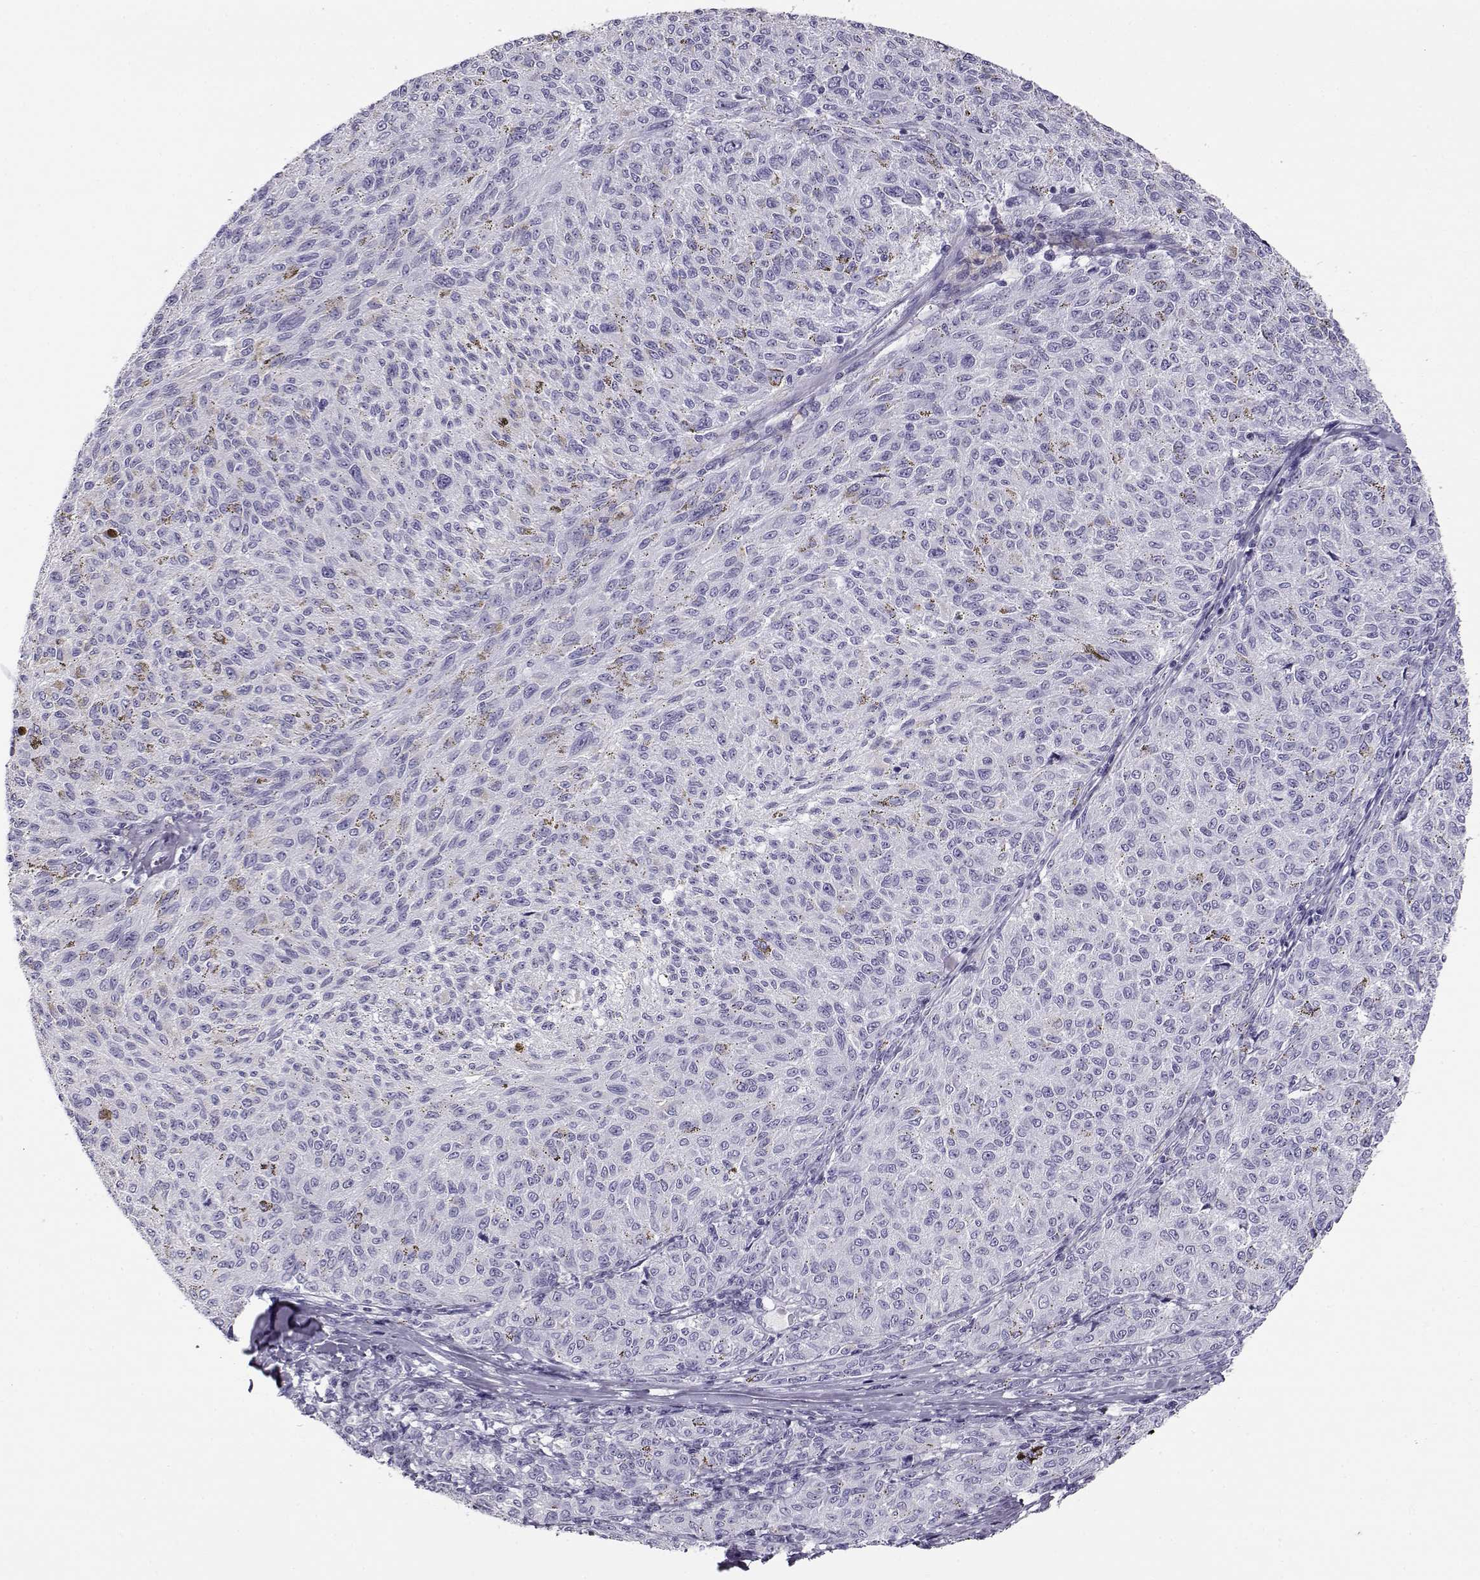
{"staining": {"intensity": "negative", "quantity": "none", "location": "none"}, "tissue": "melanoma", "cell_type": "Tumor cells", "image_type": "cancer", "snomed": [{"axis": "morphology", "description": "Malignant melanoma, NOS"}, {"axis": "topography", "description": "Skin"}], "caption": "Tumor cells show no significant positivity in malignant melanoma. Nuclei are stained in blue.", "gene": "RHOXF2", "patient": {"sex": "female", "age": 72}}